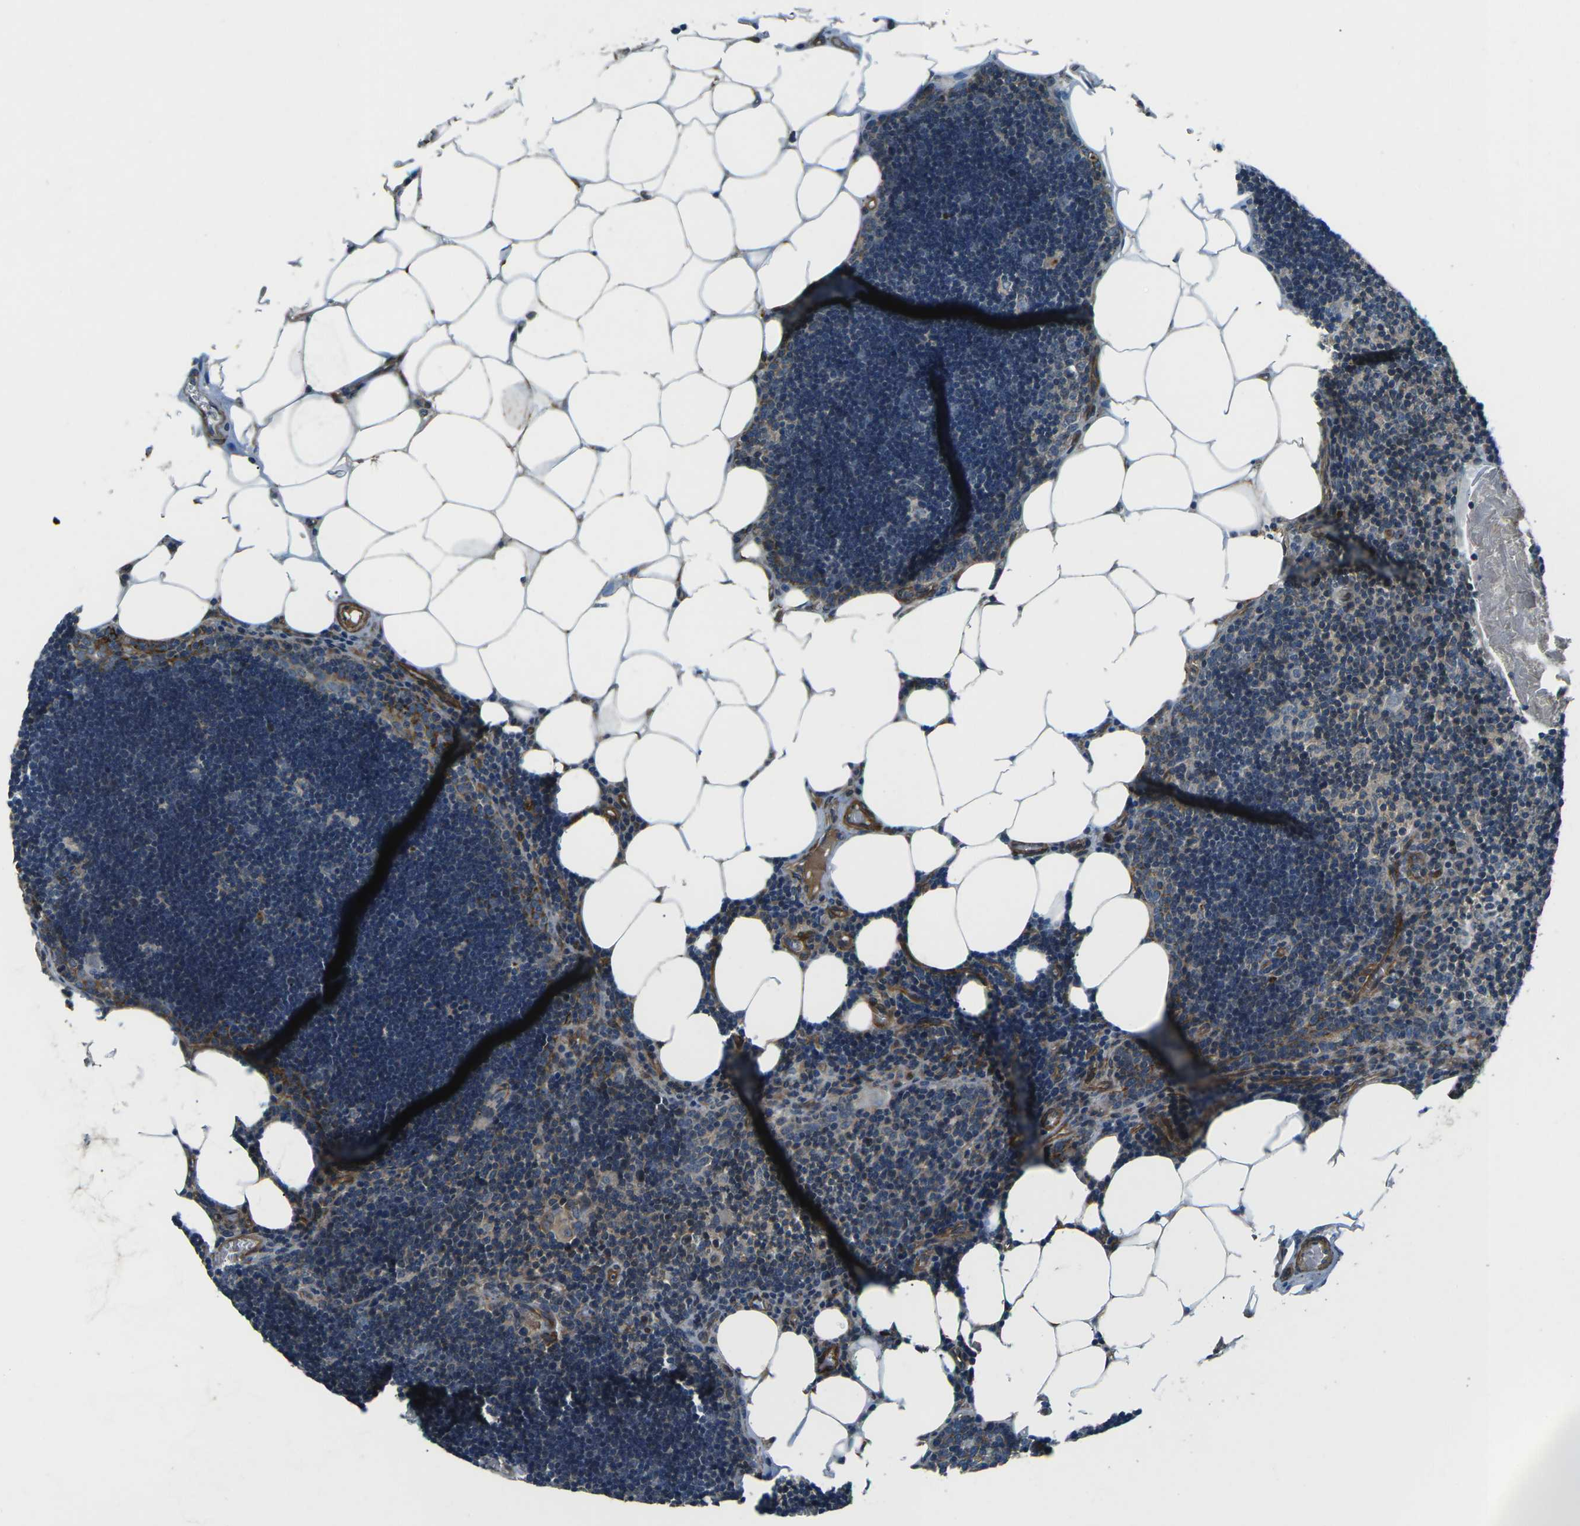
{"staining": {"intensity": "weak", "quantity": ">75%", "location": "cytoplasmic/membranous"}, "tissue": "lymph node", "cell_type": "Germinal center cells", "image_type": "normal", "snomed": [{"axis": "morphology", "description": "Normal tissue, NOS"}, {"axis": "topography", "description": "Lymph node"}], "caption": "Weak cytoplasmic/membranous expression is identified in about >75% of germinal center cells in normal lymph node. (DAB (3,3'-diaminobenzidine) = brown stain, brightfield microscopy at high magnification).", "gene": "AFAP1", "patient": {"sex": "male", "age": 33}}